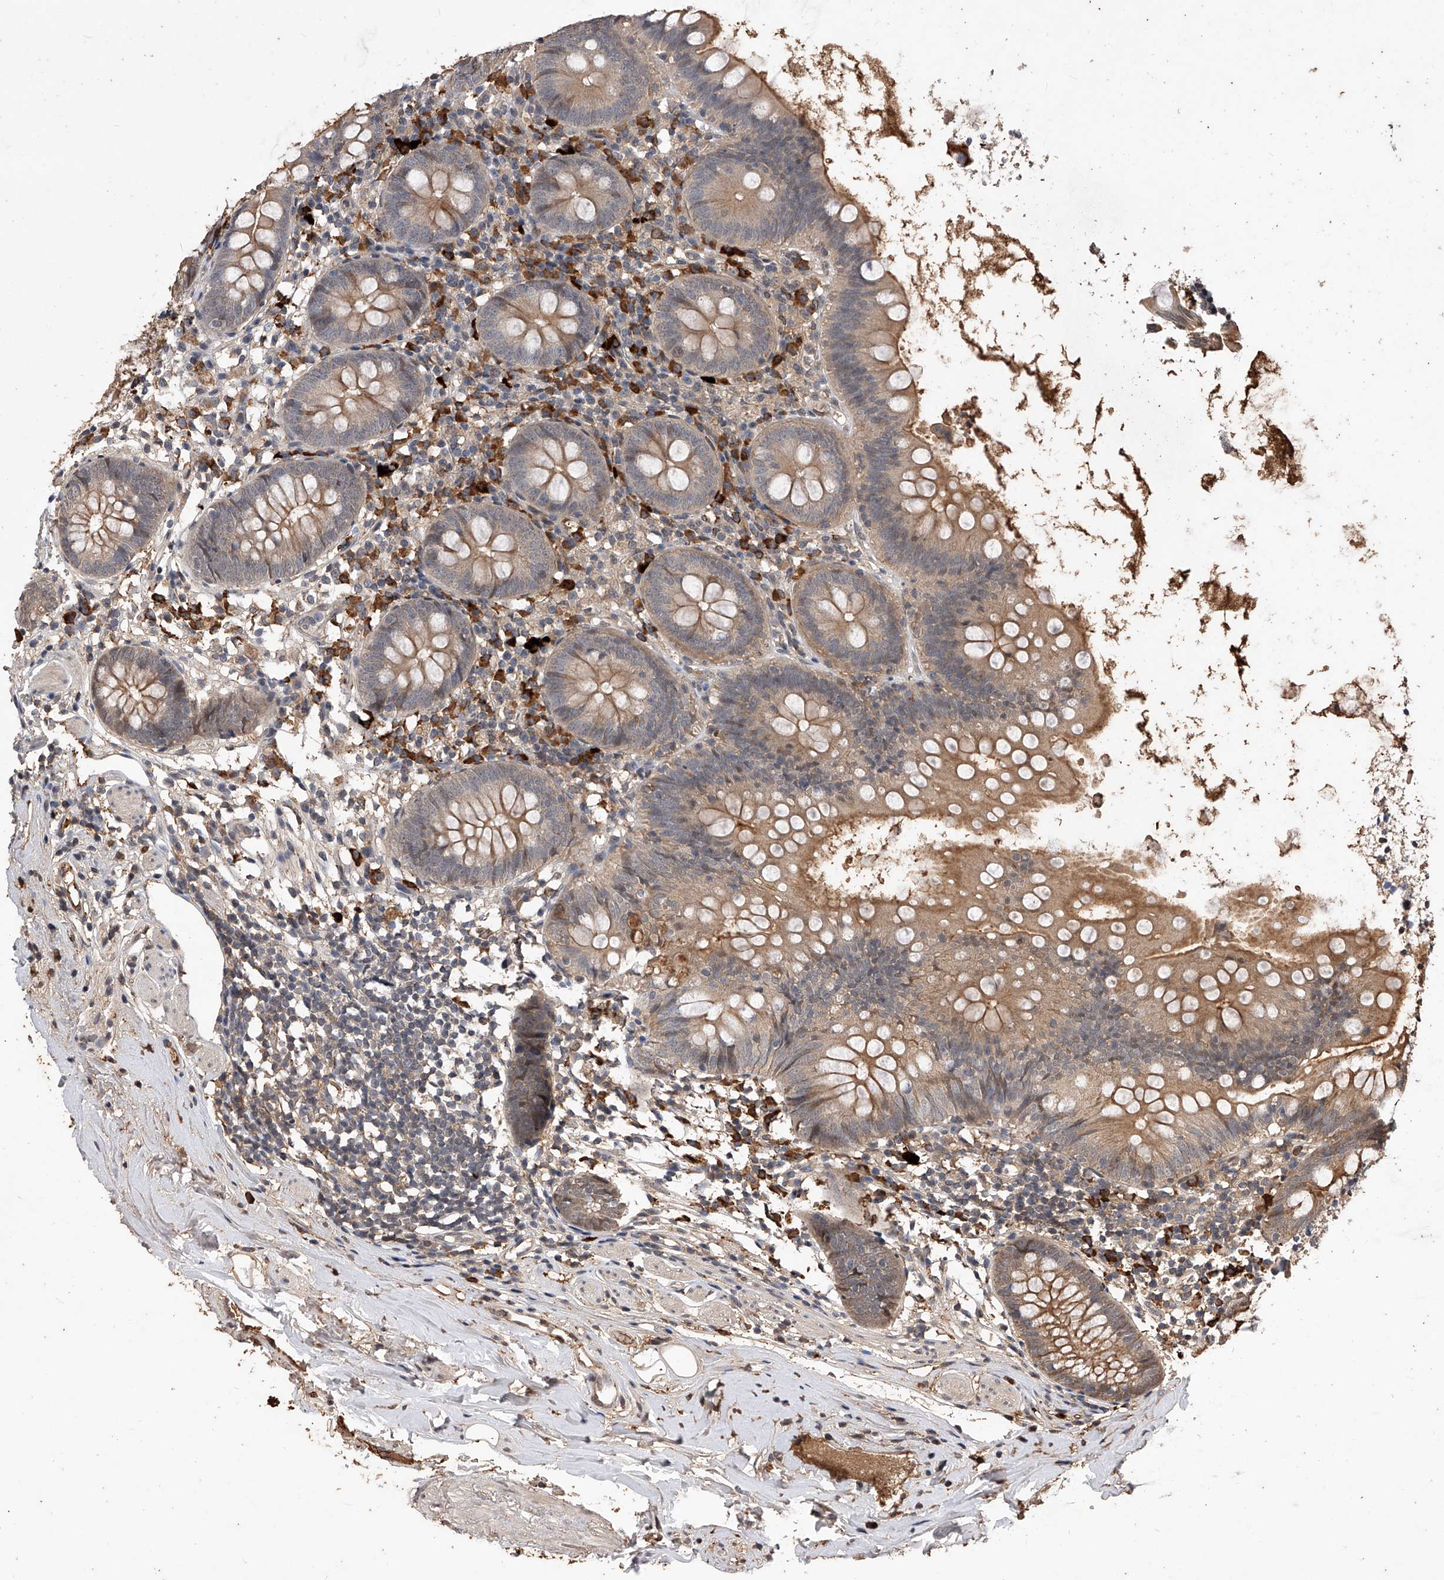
{"staining": {"intensity": "moderate", "quantity": "25%-75%", "location": "cytoplasmic/membranous"}, "tissue": "appendix", "cell_type": "Glandular cells", "image_type": "normal", "snomed": [{"axis": "morphology", "description": "Normal tissue, NOS"}, {"axis": "topography", "description": "Appendix"}], "caption": "Immunohistochemistry of normal appendix demonstrates medium levels of moderate cytoplasmic/membranous expression in approximately 25%-75% of glandular cells. The staining is performed using DAB brown chromogen to label protein expression. The nuclei are counter-stained blue using hematoxylin.", "gene": "CFAP410", "patient": {"sex": "female", "age": 62}}